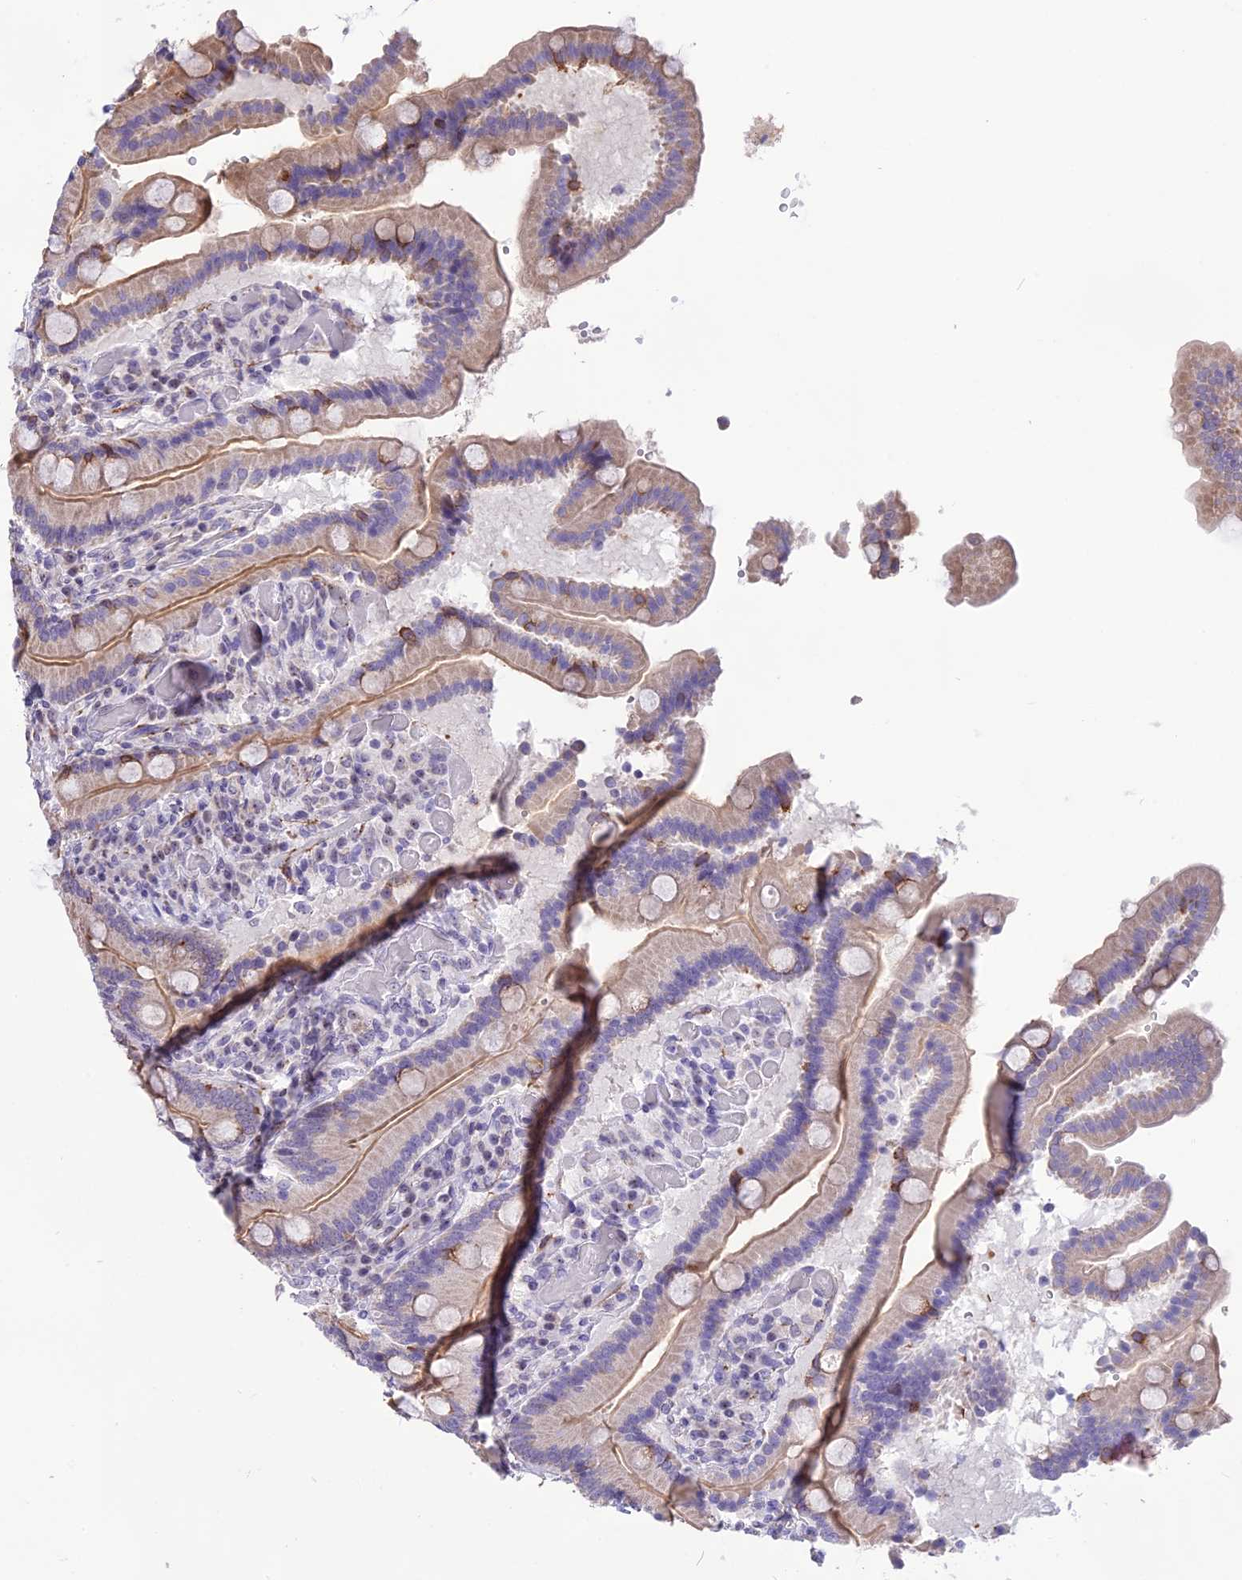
{"staining": {"intensity": "weak", "quantity": "25%-75%", "location": "cytoplasmic/membranous,nuclear"}, "tissue": "duodenum", "cell_type": "Glandular cells", "image_type": "normal", "snomed": [{"axis": "morphology", "description": "Normal tissue, NOS"}, {"axis": "topography", "description": "Duodenum"}], "caption": "Duodenum stained with DAB immunohistochemistry shows low levels of weak cytoplasmic/membranous,nuclear staining in approximately 25%-75% of glandular cells.", "gene": "CMSS1", "patient": {"sex": "female", "age": 62}}